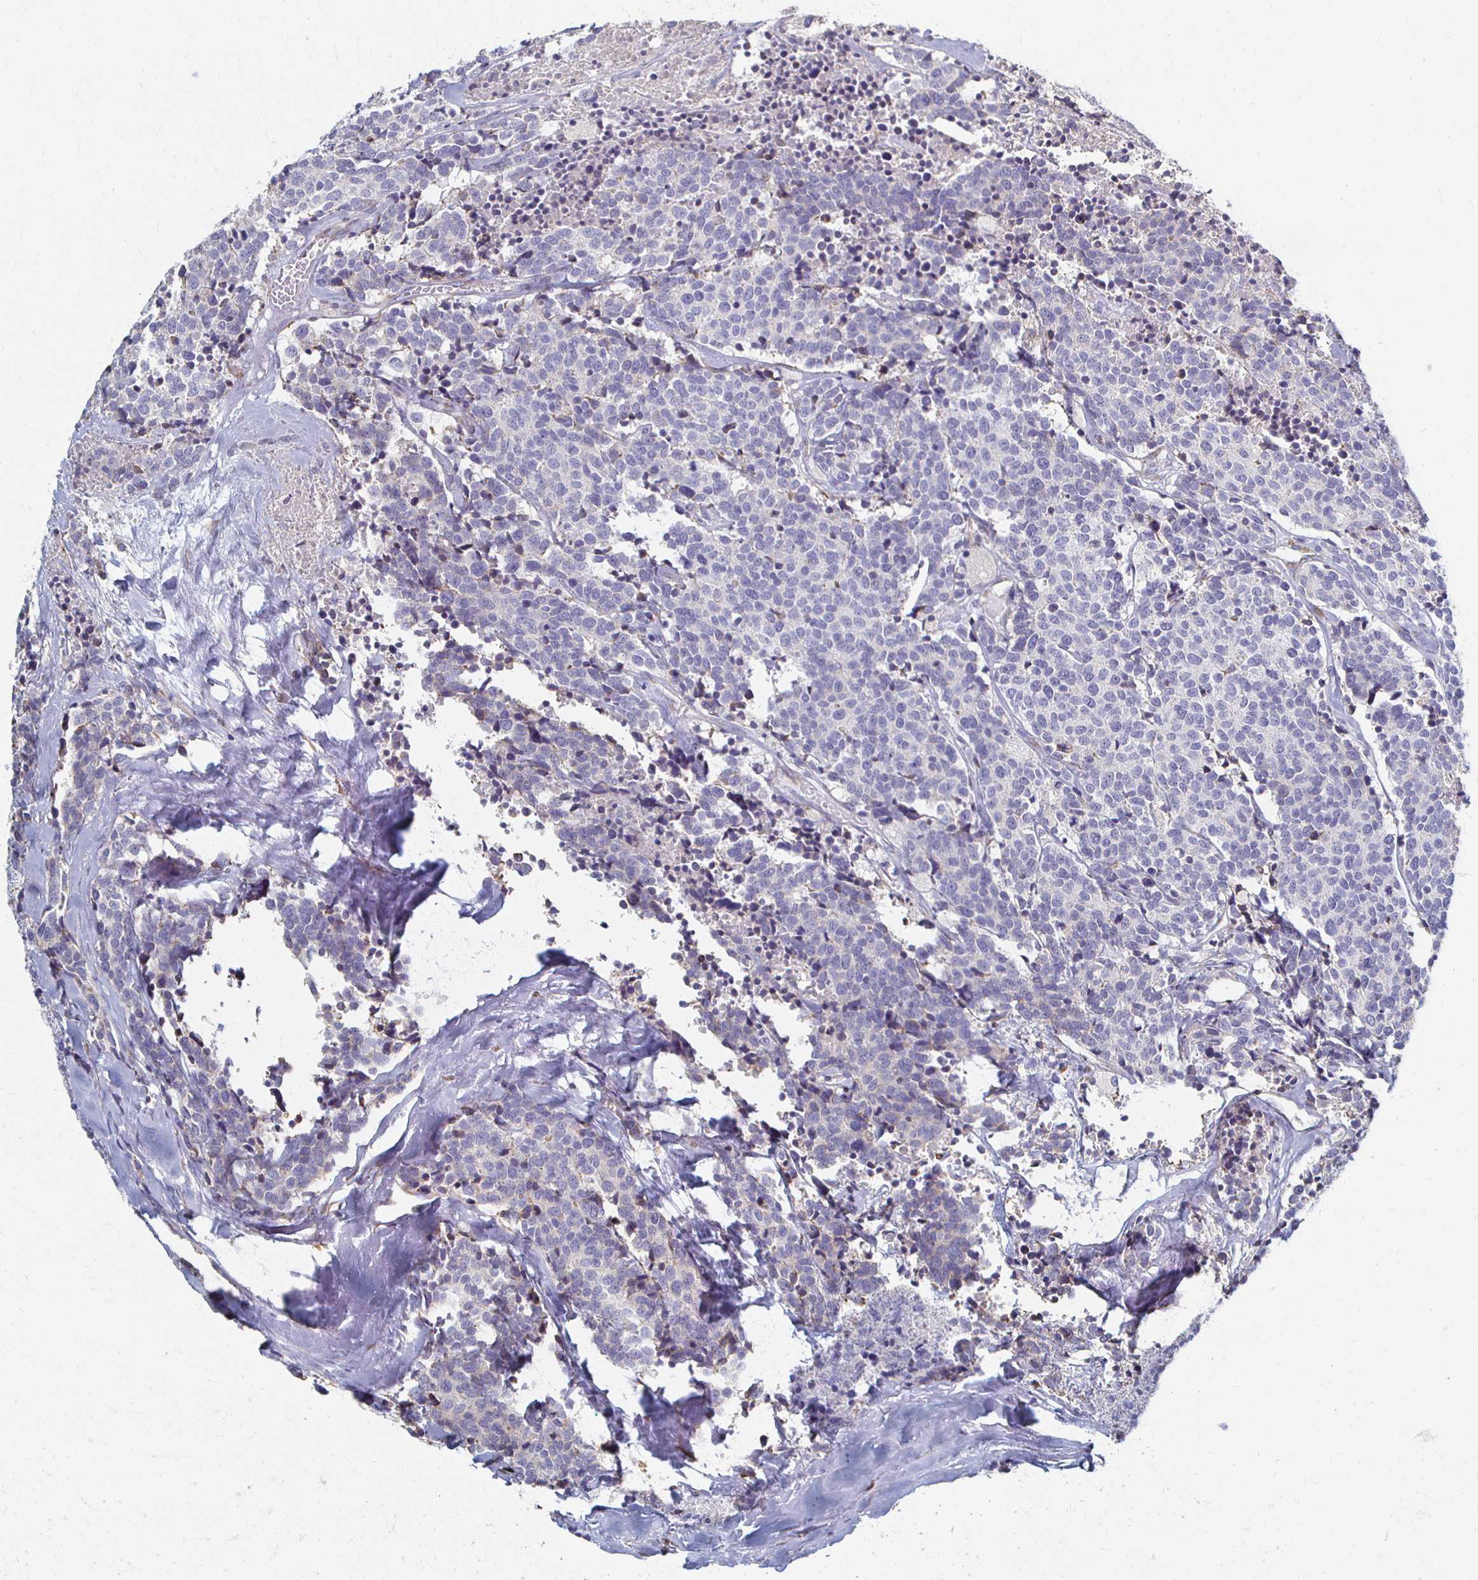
{"staining": {"intensity": "negative", "quantity": "none", "location": "none"}, "tissue": "carcinoid", "cell_type": "Tumor cells", "image_type": "cancer", "snomed": [{"axis": "morphology", "description": "Carcinoid, malignant, NOS"}, {"axis": "topography", "description": "Skin"}], "caption": "Carcinoid (malignant) was stained to show a protein in brown. There is no significant staining in tumor cells.", "gene": "ATP1A3", "patient": {"sex": "female", "age": 79}}